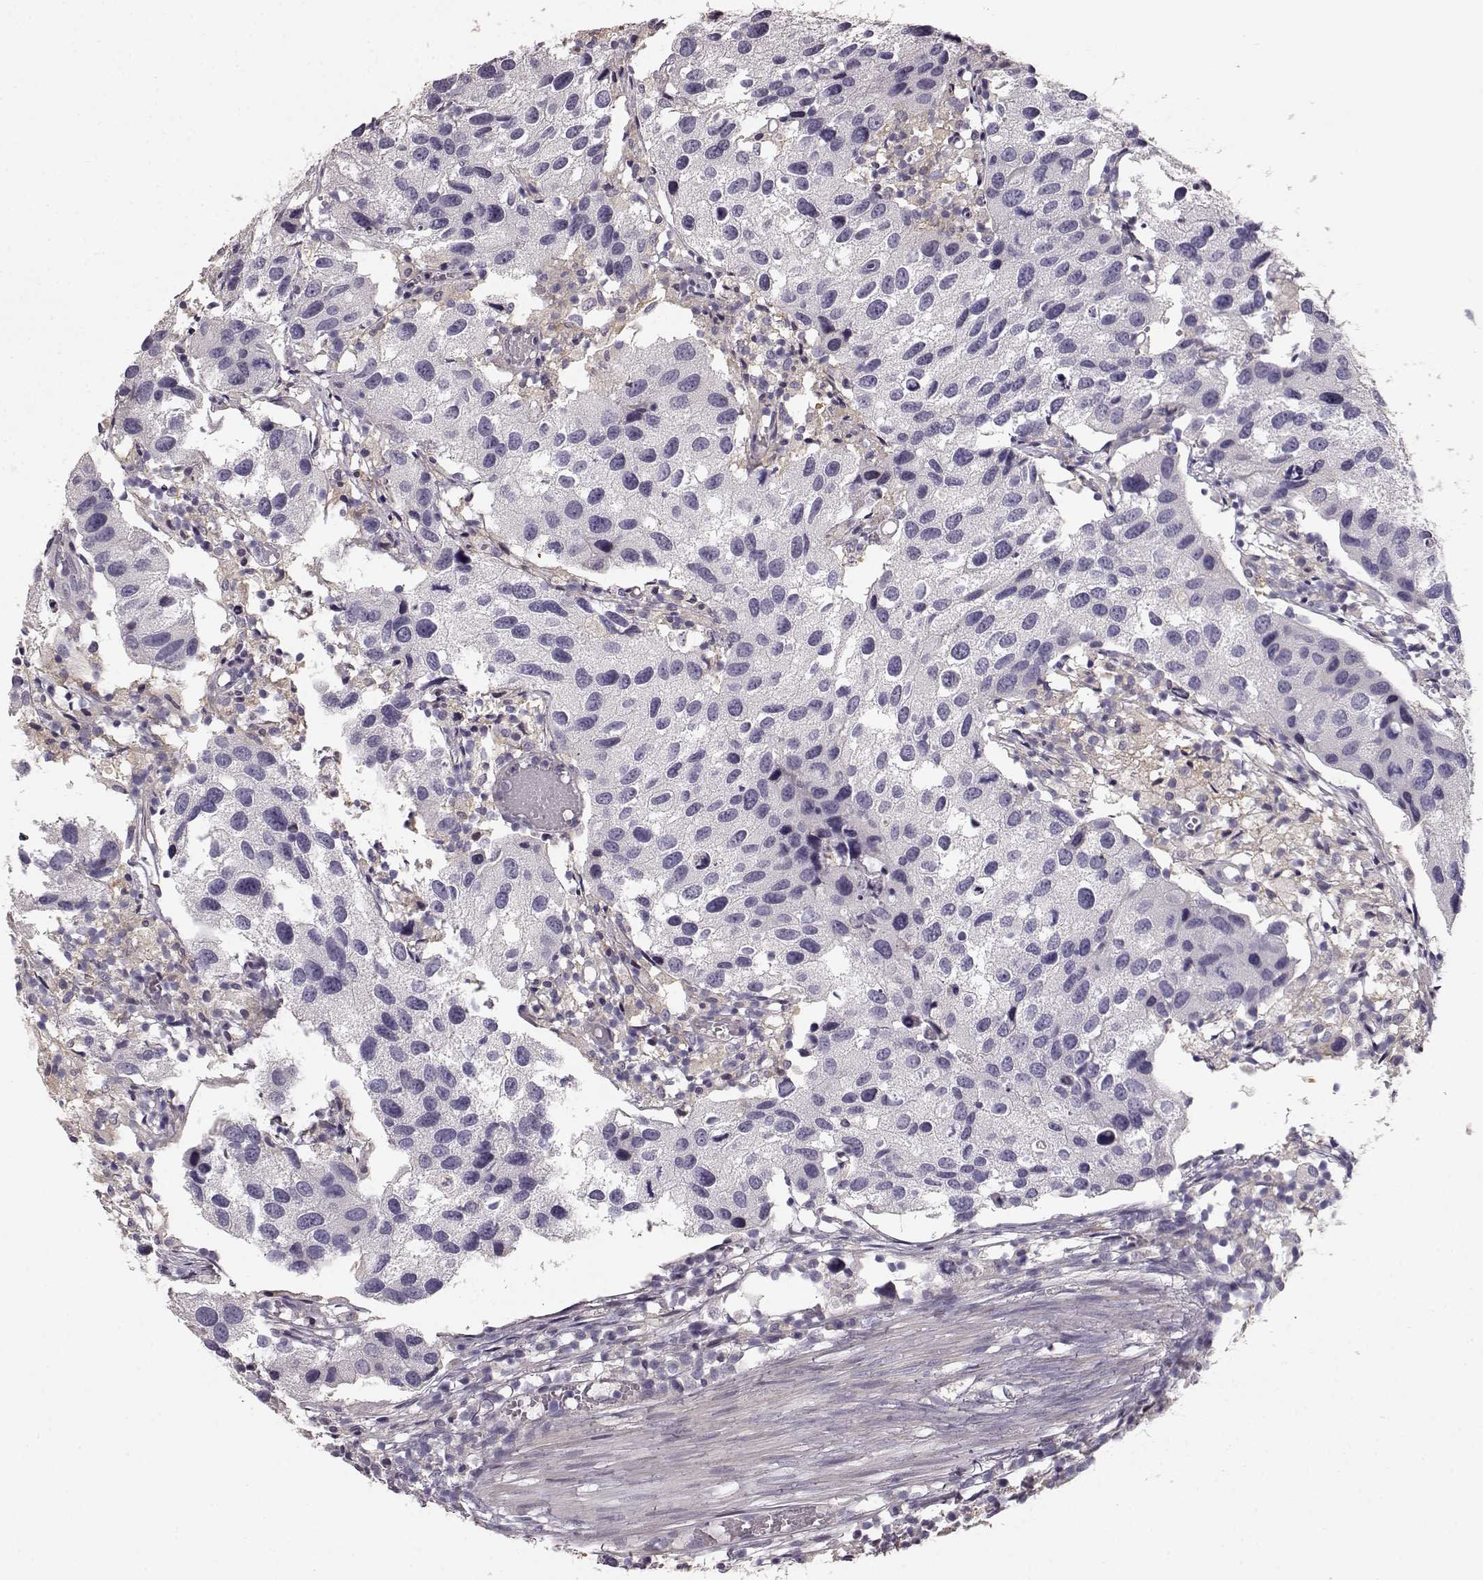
{"staining": {"intensity": "negative", "quantity": "none", "location": "none"}, "tissue": "urothelial cancer", "cell_type": "Tumor cells", "image_type": "cancer", "snomed": [{"axis": "morphology", "description": "Urothelial carcinoma, High grade"}, {"axis": "topography", "description": "Urinary bladder"}], "caption": "DAB (3,3'-diaminobenzidine) immunohistochemical staining of human urothelial carcinoma (high-grade) reveals no significant positivity in tumor cells. (Immunohistochemistry (ihc), brightfield microscopy, high magnification).", "gene": "GPR50", "patient": {"sex": "male", "age": 79}}